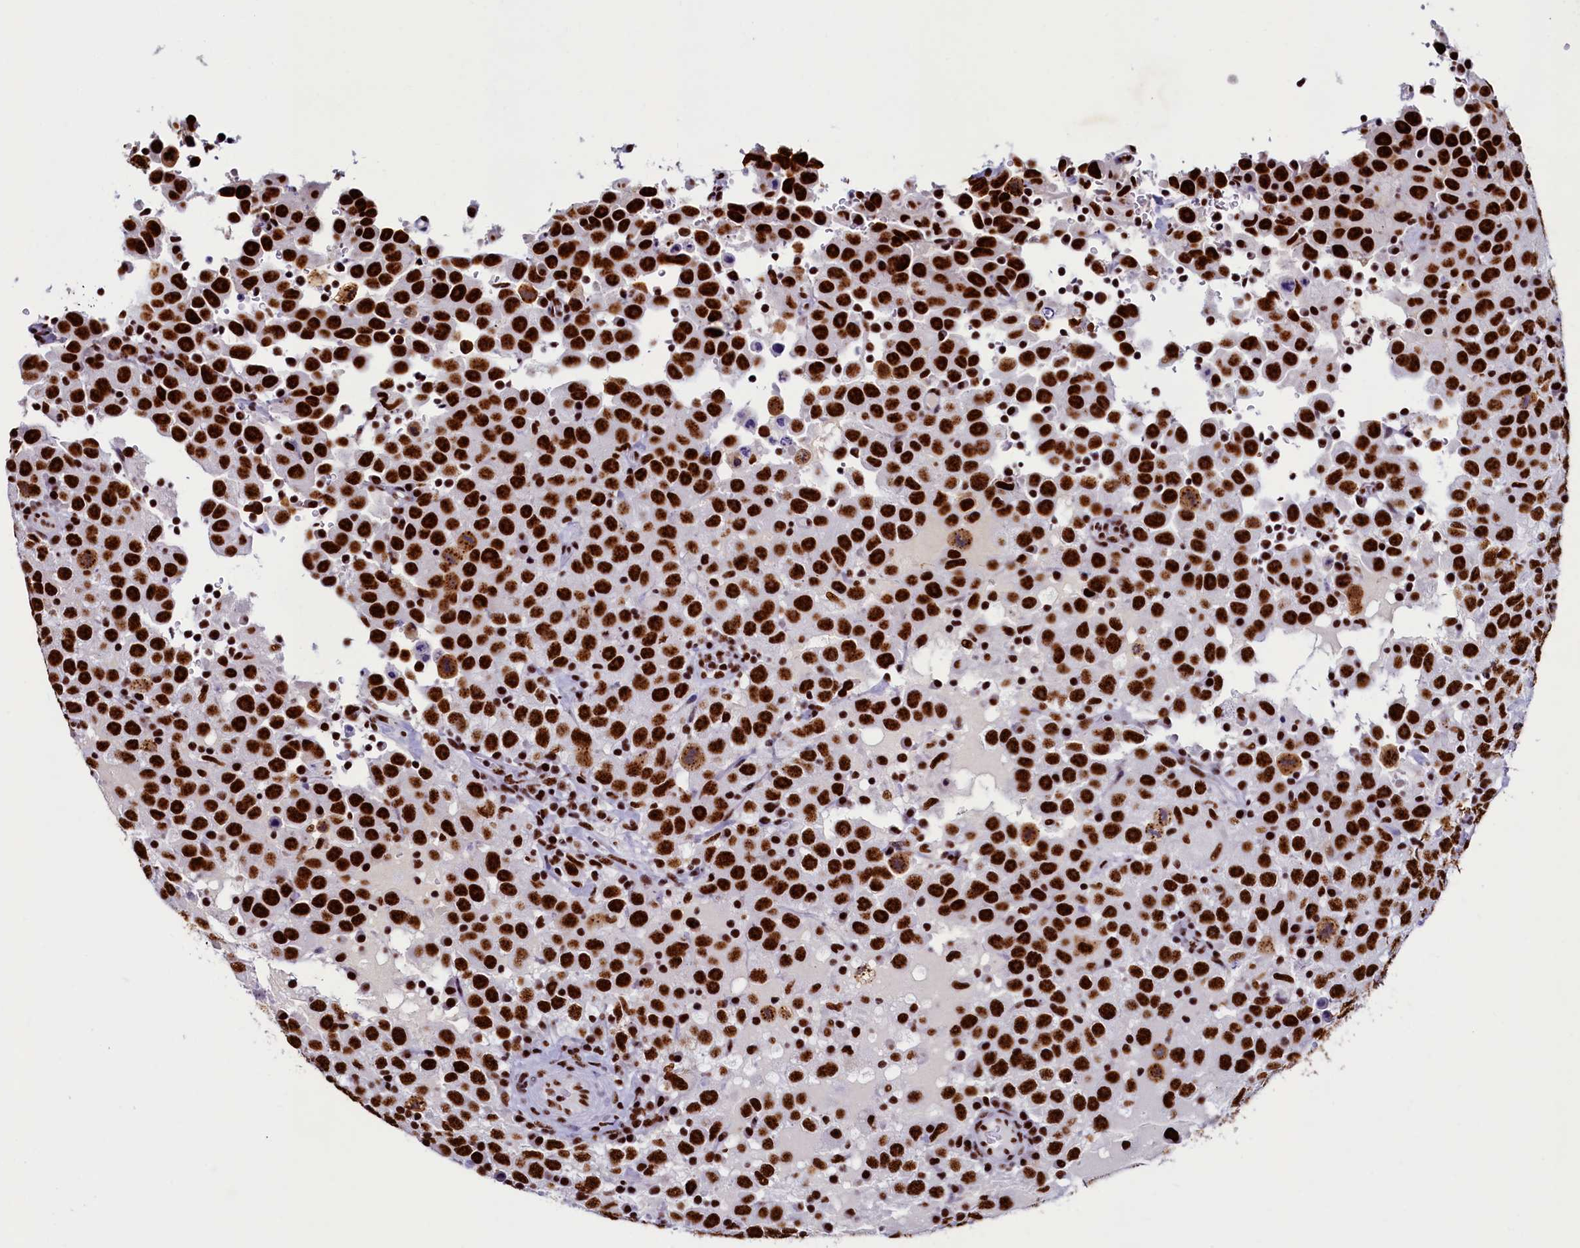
{"staining": {"intensity": "strong", "quantity": ">75%", "location": "nuclear"}, "tissue": "testis cancer", "cell_type": "Tumor cells", "image_type": "cancer", "snomed": [{"axis": "morphology", "description": "Seminoma, NOS"}, {"axis": "topography", "description": "Testis"}], "caption": "Brown immunohistochemical staining in human seminoma (testis) displays strong nuclear expression in about >75% of tumor cells.", "gene": "SRRM2", "patient": {"sex": "male", "age": 41}}